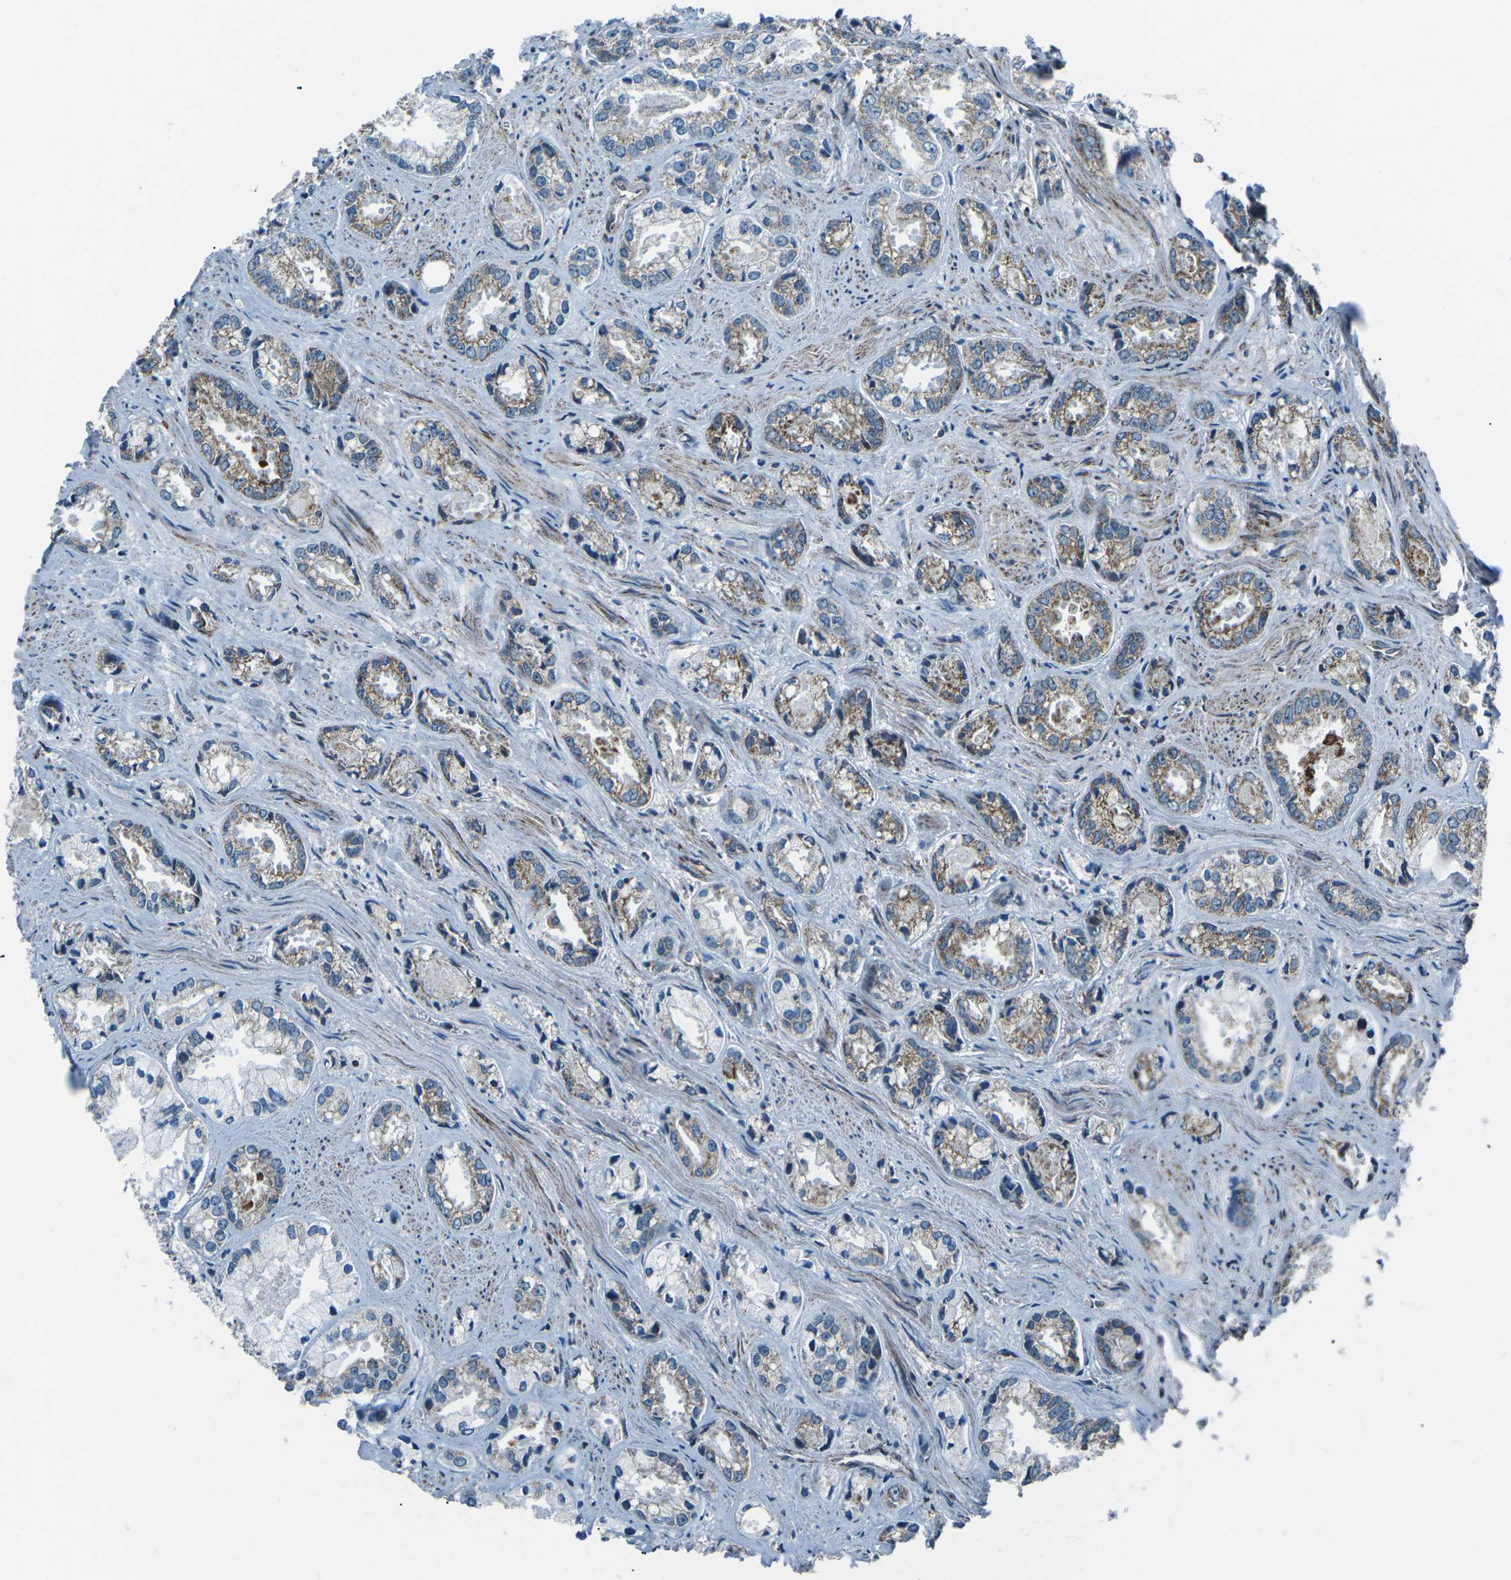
{"staining": {"intensity": "moderate", "quantity": ">75%", "location": "cytoplasmic/membranous"}, "tissue": "prostate cancer", "cell_type": "Tumor cells", "image_type": "cancer", "snomed": [{"axis": "morphology", "description": "Adenocarcinoma, High grade"}, {"axis": "topography", "description": "Prostate"}], "caption": "A medium amount of moderate cytoplasmic/membranous staining is present in approximately >75% of tumor cells in prostate high-grade adenocarcinoma tissue. (DAB IHC, brown staining for protein, blue staining for nuclei).", "gene": "RFESD", "patient": {"sex": "male", "age": 61}}